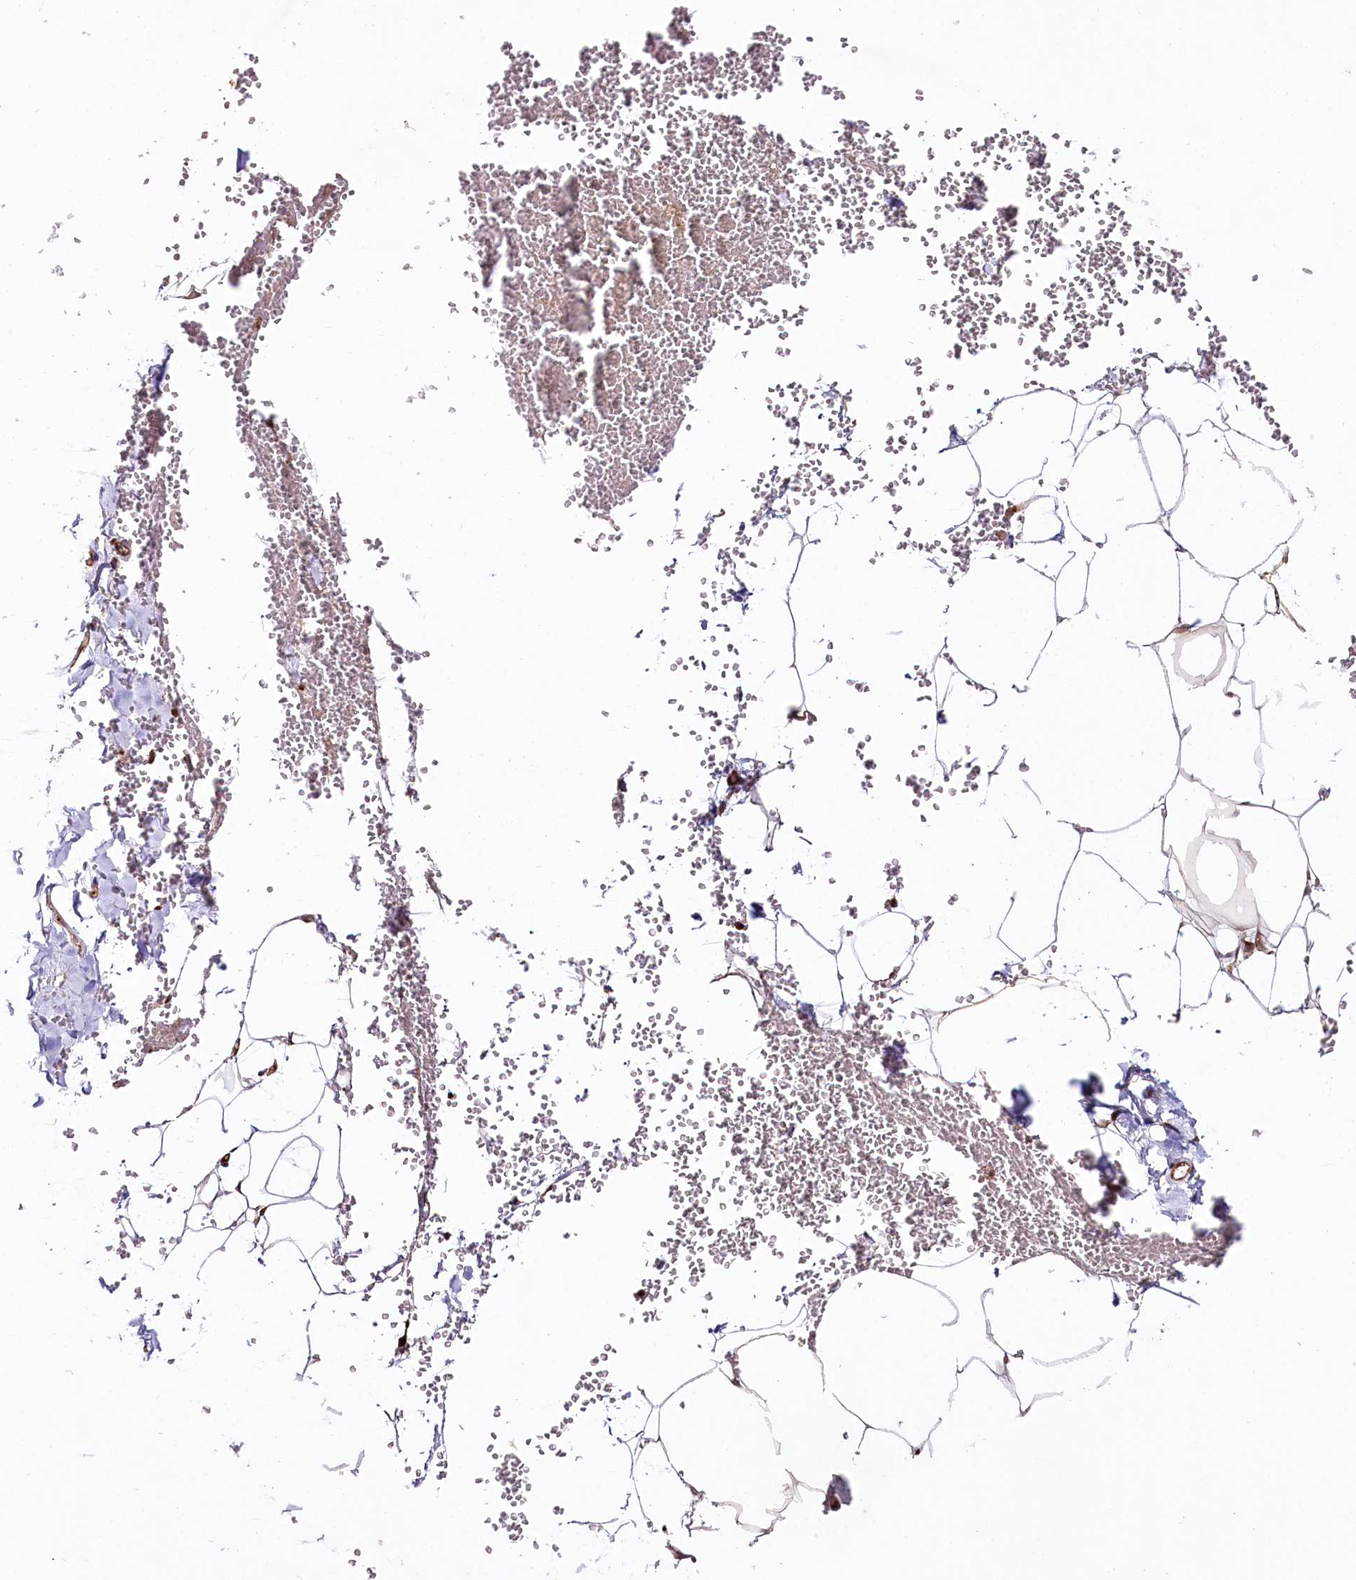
{"staining": {"intensity": "moderate", "quantity": ">75%", "location": "nuclear"}, "tissue": "adipose tissue", "cell_type": "Adipocytes", "image_type": "normal", "snomed": [{"axis": "morphology", "description": "Normal tissue, NOS"}, {"axis": "topography", "description": "Gallbladder"}, {"axis": "topography", "description": "Peripheral nerve tissue"}], "caption": "High-magnification brightfield microscopy of normal adipose tissue stained with DAB (brown) and counterstained with hematoxylin (blue). adipocytes exhibit moderate nuclear positivity is present in approximately>75% of cells.", "gene": "COPG1", "patient": {"sex": "male", "age": 38}}